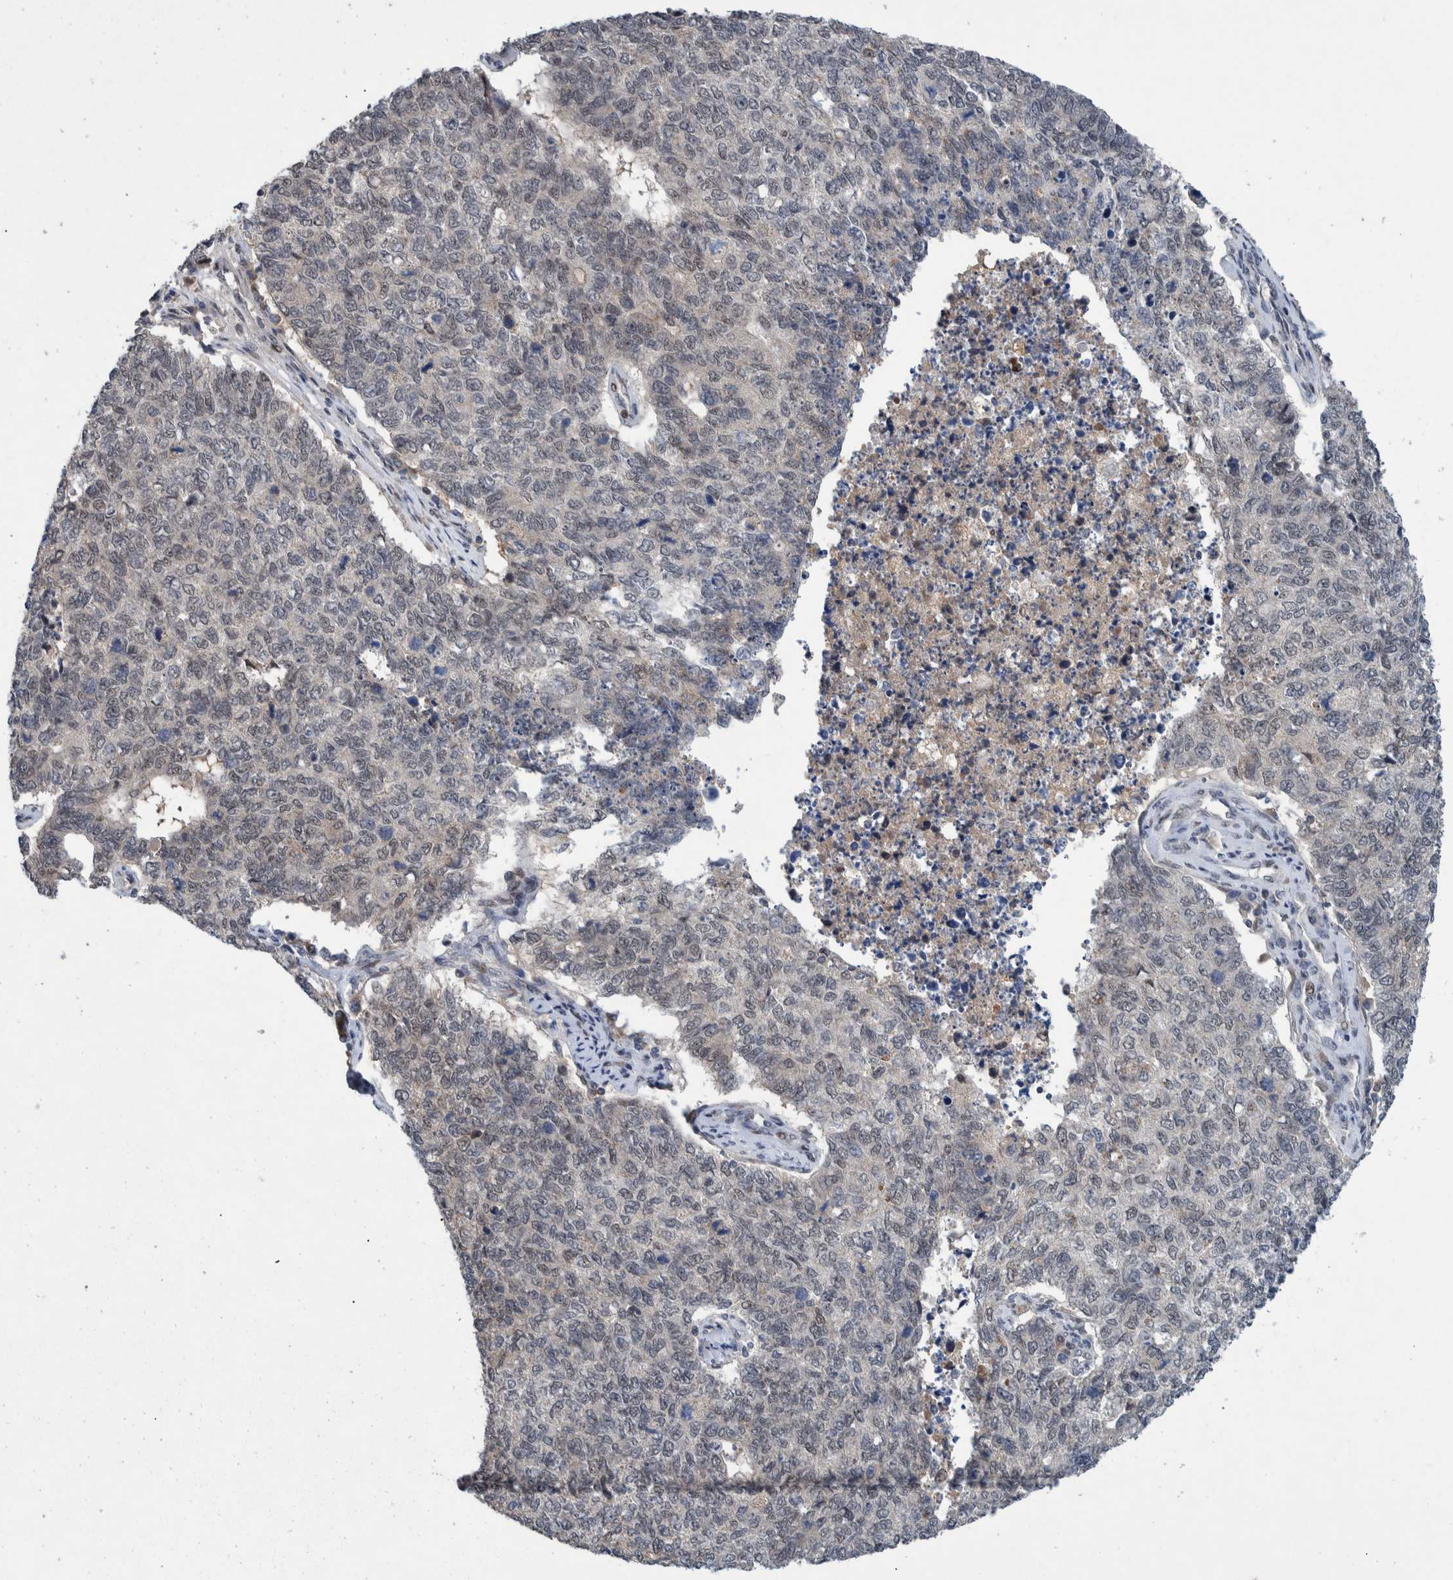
{"staining": {"intensity": "weak", "quantity": "25%-75%", "location": "nuclear"}, "tissue": "cervical cancer", "cell_type": "Tumor cells", "image_type": "cancer", "snomed": [{"axis": "morphology", "description": "Squamous cell carcinoma, NOS"}, {"axis": "topography", "description": "Cervix"}], "caption": "A brown stain highlights weak nuclear staining of a protein in human cervical cancer (squamous cell carcinoma) tumor cells. The staining was performed using DAB (3,3'-diaminobenzidine) to visualize the protein expression in brown, while the nuclei were stained in blue with hematoxylin (Magnification: 20x).", "gene": "ESRP1", "patient": {"sex": "female", "age": 63}}